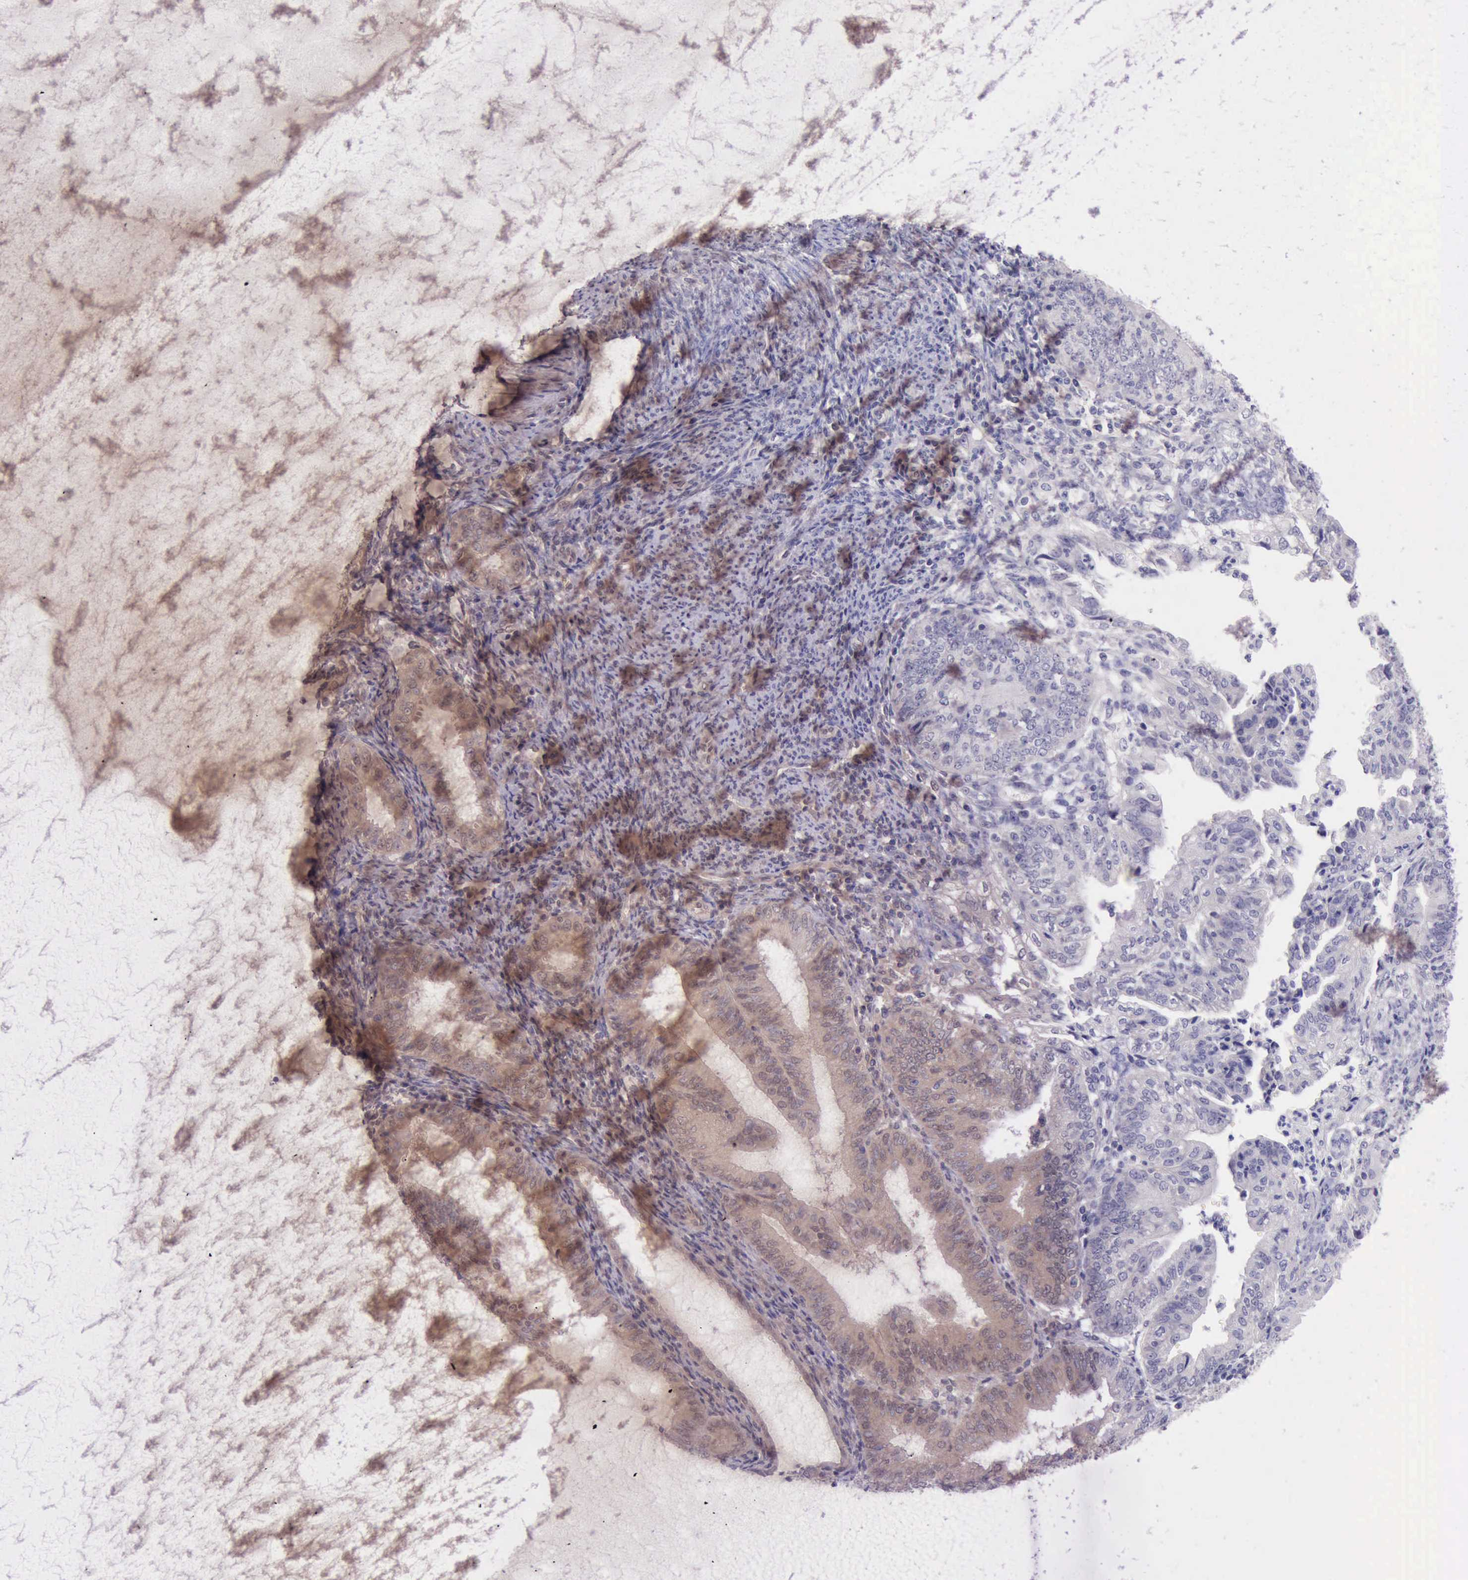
{"staining": {"intensity": "negative", "quantity": "none", "location": "none"}, "tissue": "endometrial cancer", "cell_type": "Tumor cells", "image_type": "cancer", "snomed": [{"axis": "morphology", "description": "Adenocarcinoma, NOS"}, {"axis": "topography", "description": "Endometrium"}], "caption": "IHC micrograph of neoplastic tissue: human endometrial cancer (adenocarcinoma) stained with DAB shows no significant protein staining in tumor cells.", "gene": "LRFN5", "patient": {"sex": "female", "age": 55}}